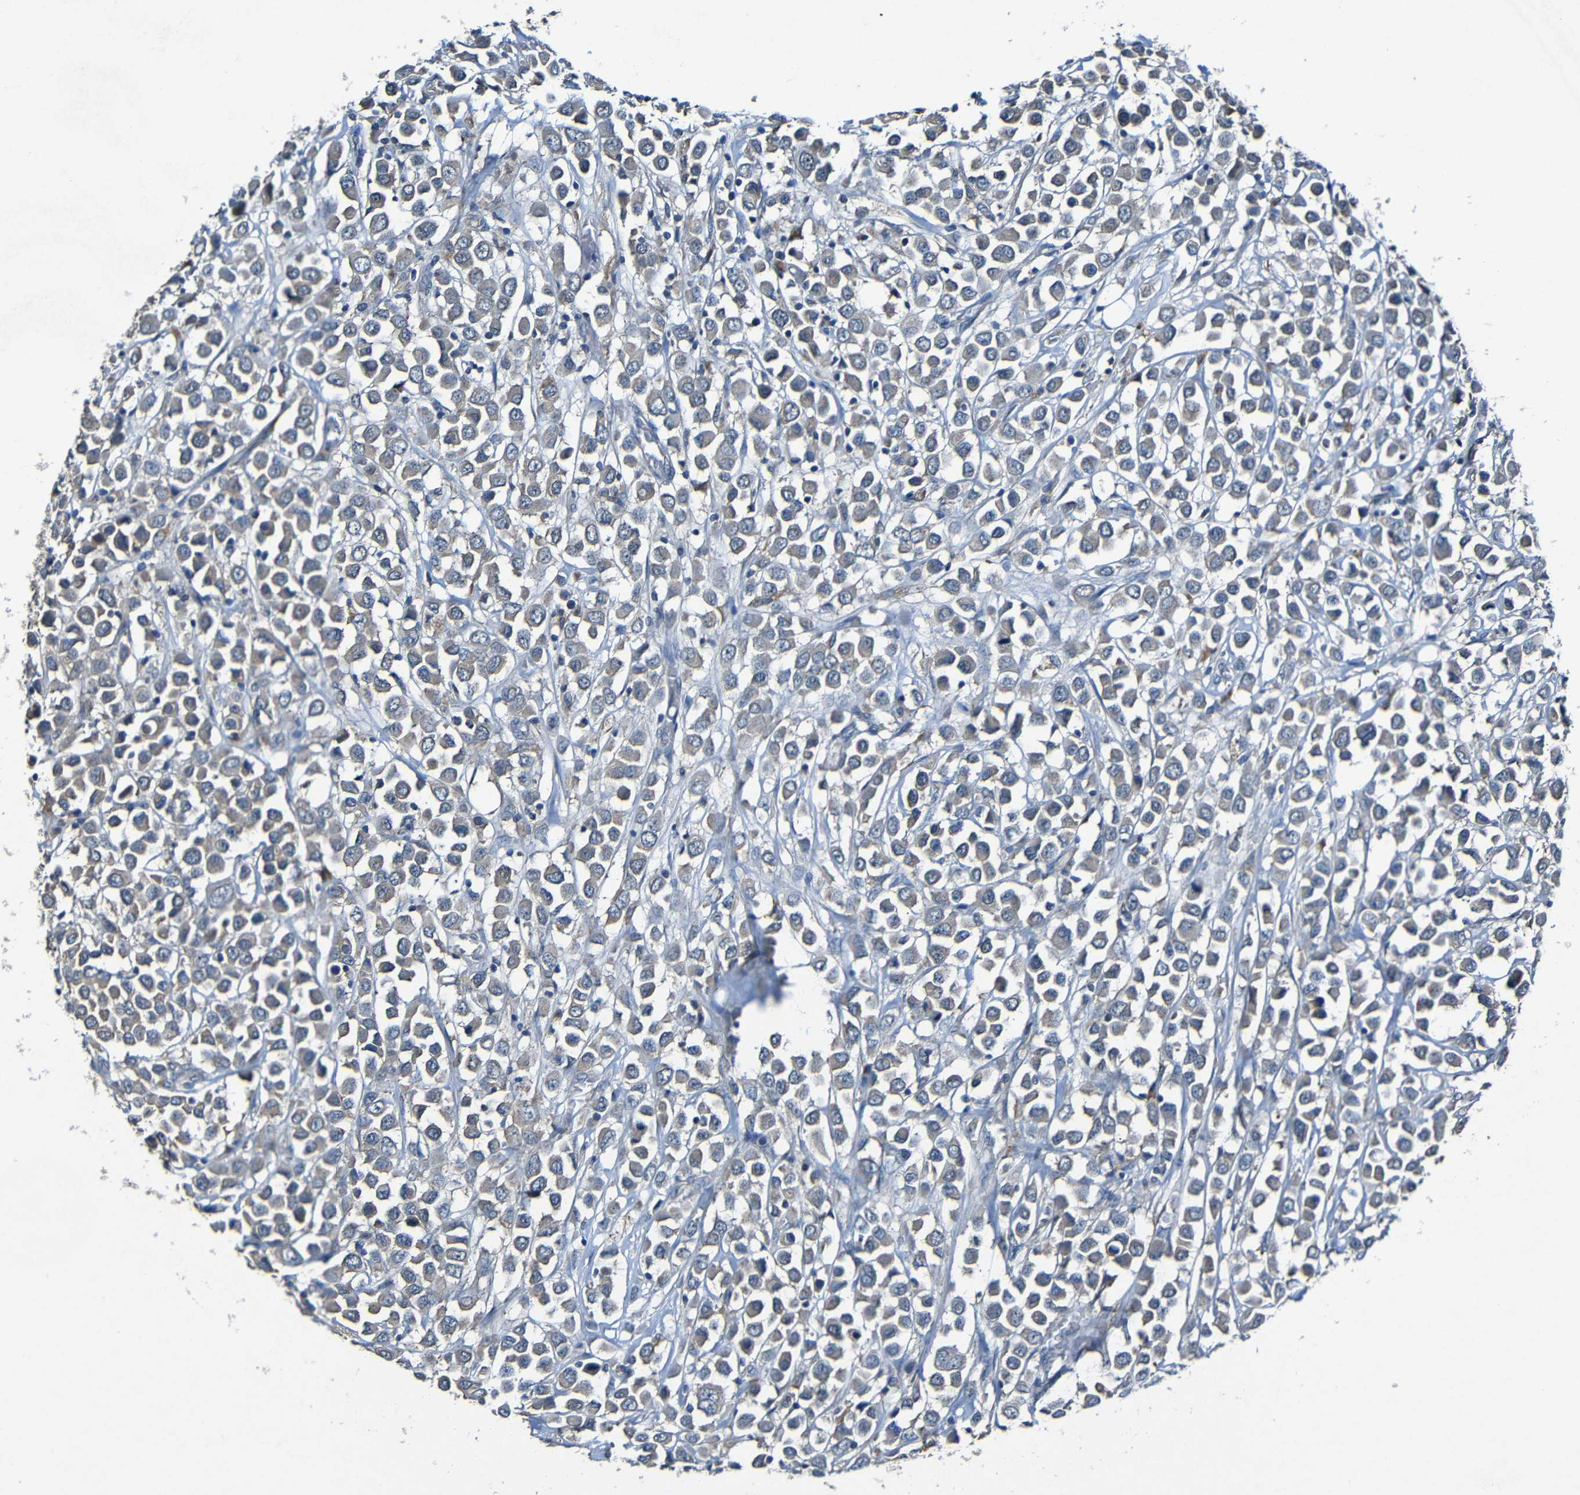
{"staining": {"intensity": "weak", "quantity": "<25%", "location": "cytoplasmic/membranous"}, "tissue": "breast cancer", "cell_type": "Tumor cells", "image_type": "cancer", "snomed": [{"axis": "morphology", "description": "Duct carcinoma"}, {"axis": "topography", "description": "Breast"}], "caption": "This is an immunohistochemistry histopathology image of breast cancer. There is no staining in tumor cells.", "gene": "LRRC70", "patient": {"sex": "female", "age": 61}}